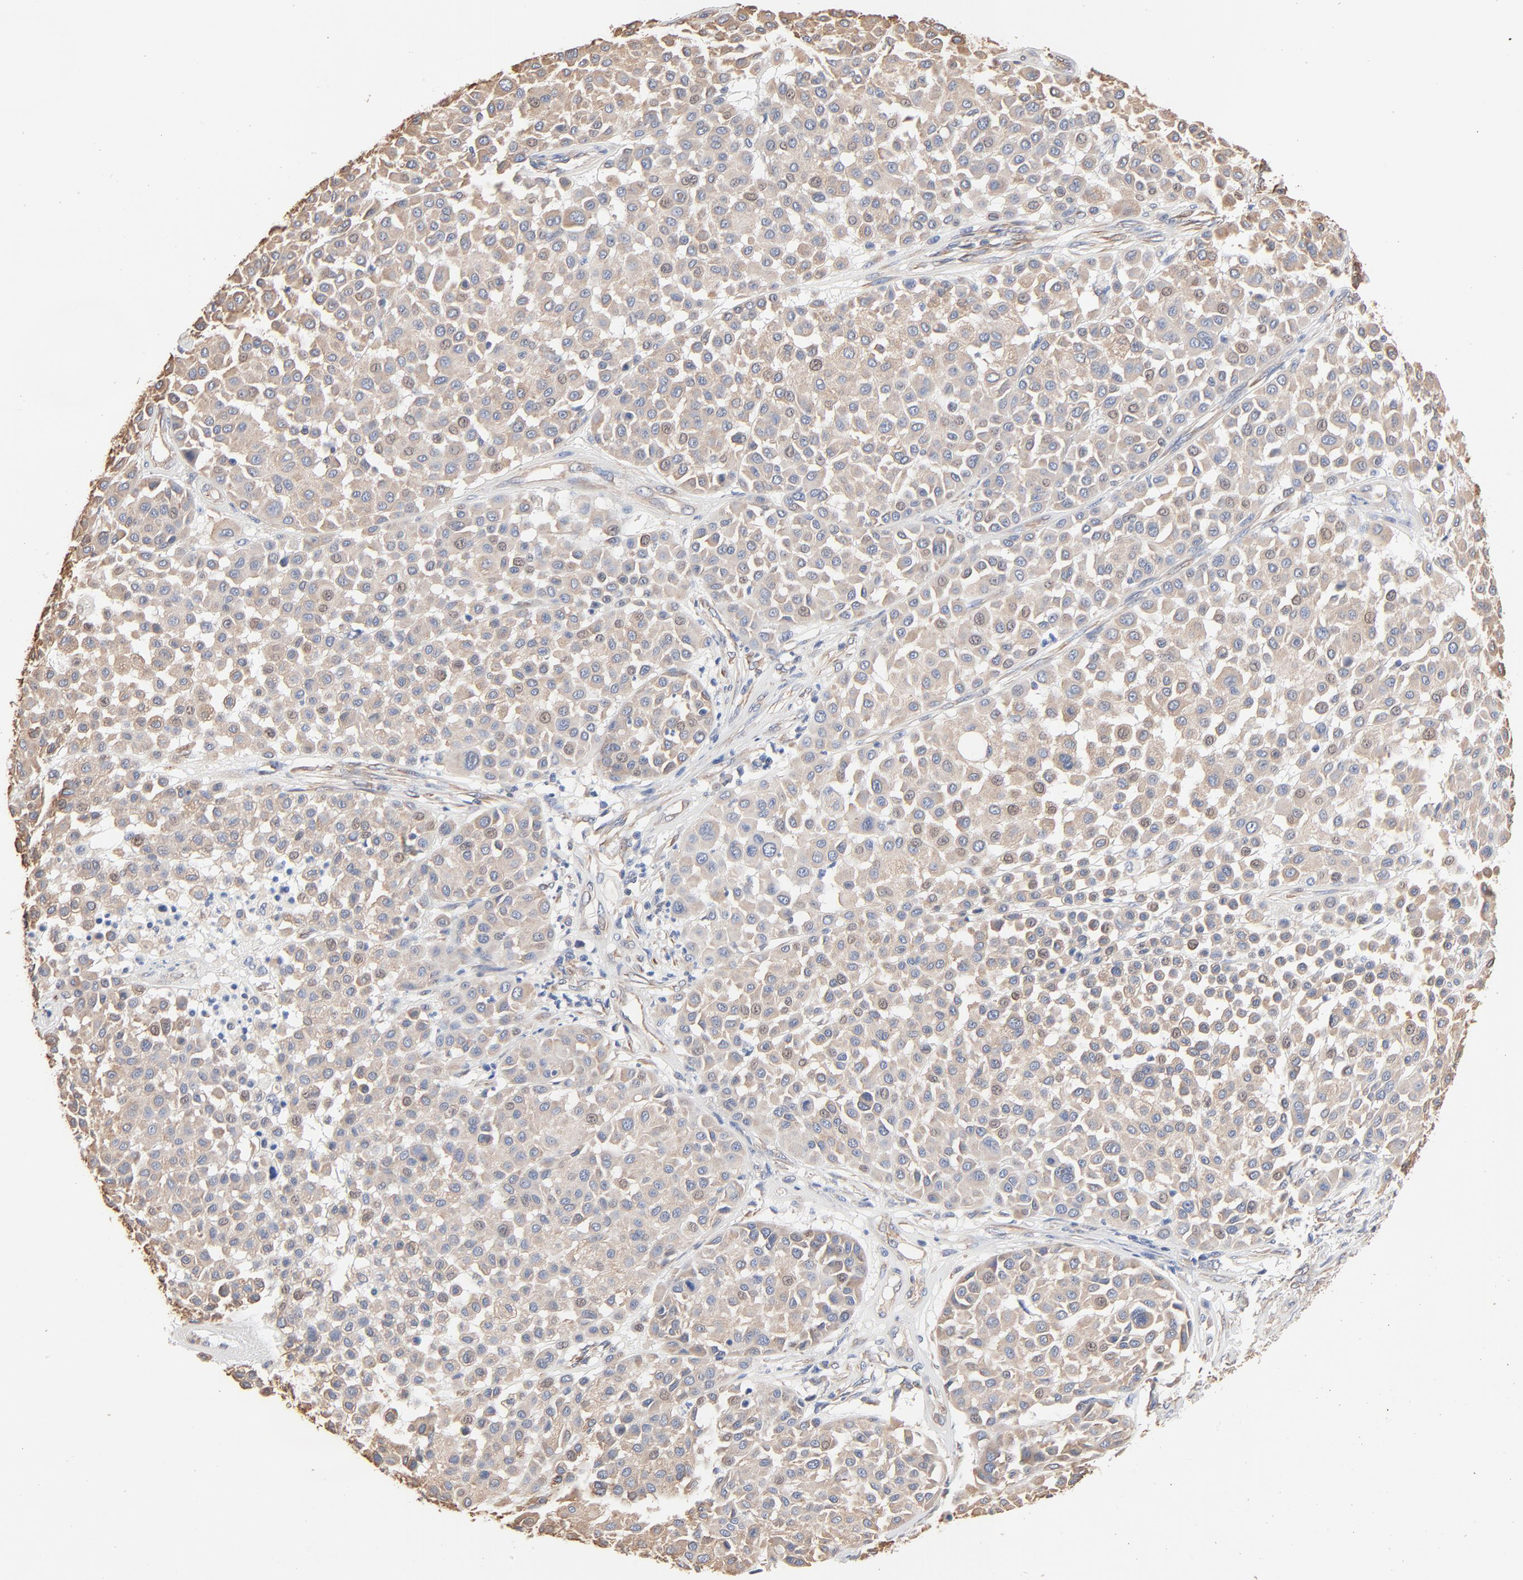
{"staining": {"intensity": "weak", "quantity": ">75%", "location": "cytoplasmic/membranous"}, "tissue": "melanoma", "cell_type": "Tumor cells", "image_type": "cancer", "snomed": [{"axis": "morphology", "description": "Malignant melanoma, Metastatic site"}, {"axis": "topography", "description": "Soft tissue"}], "caption": "IHC (DAB (3,3'-diaminobenzidine)) staining of human melanoma exhibits weak cytoplasmic/membranous protein expression in approximately >75% of tumor cells. (brown staining indicates protein expression, while blue staining denotes nuclei).", "gene": "ABCD4", "patient": {"sex": "male", "age": 41}}